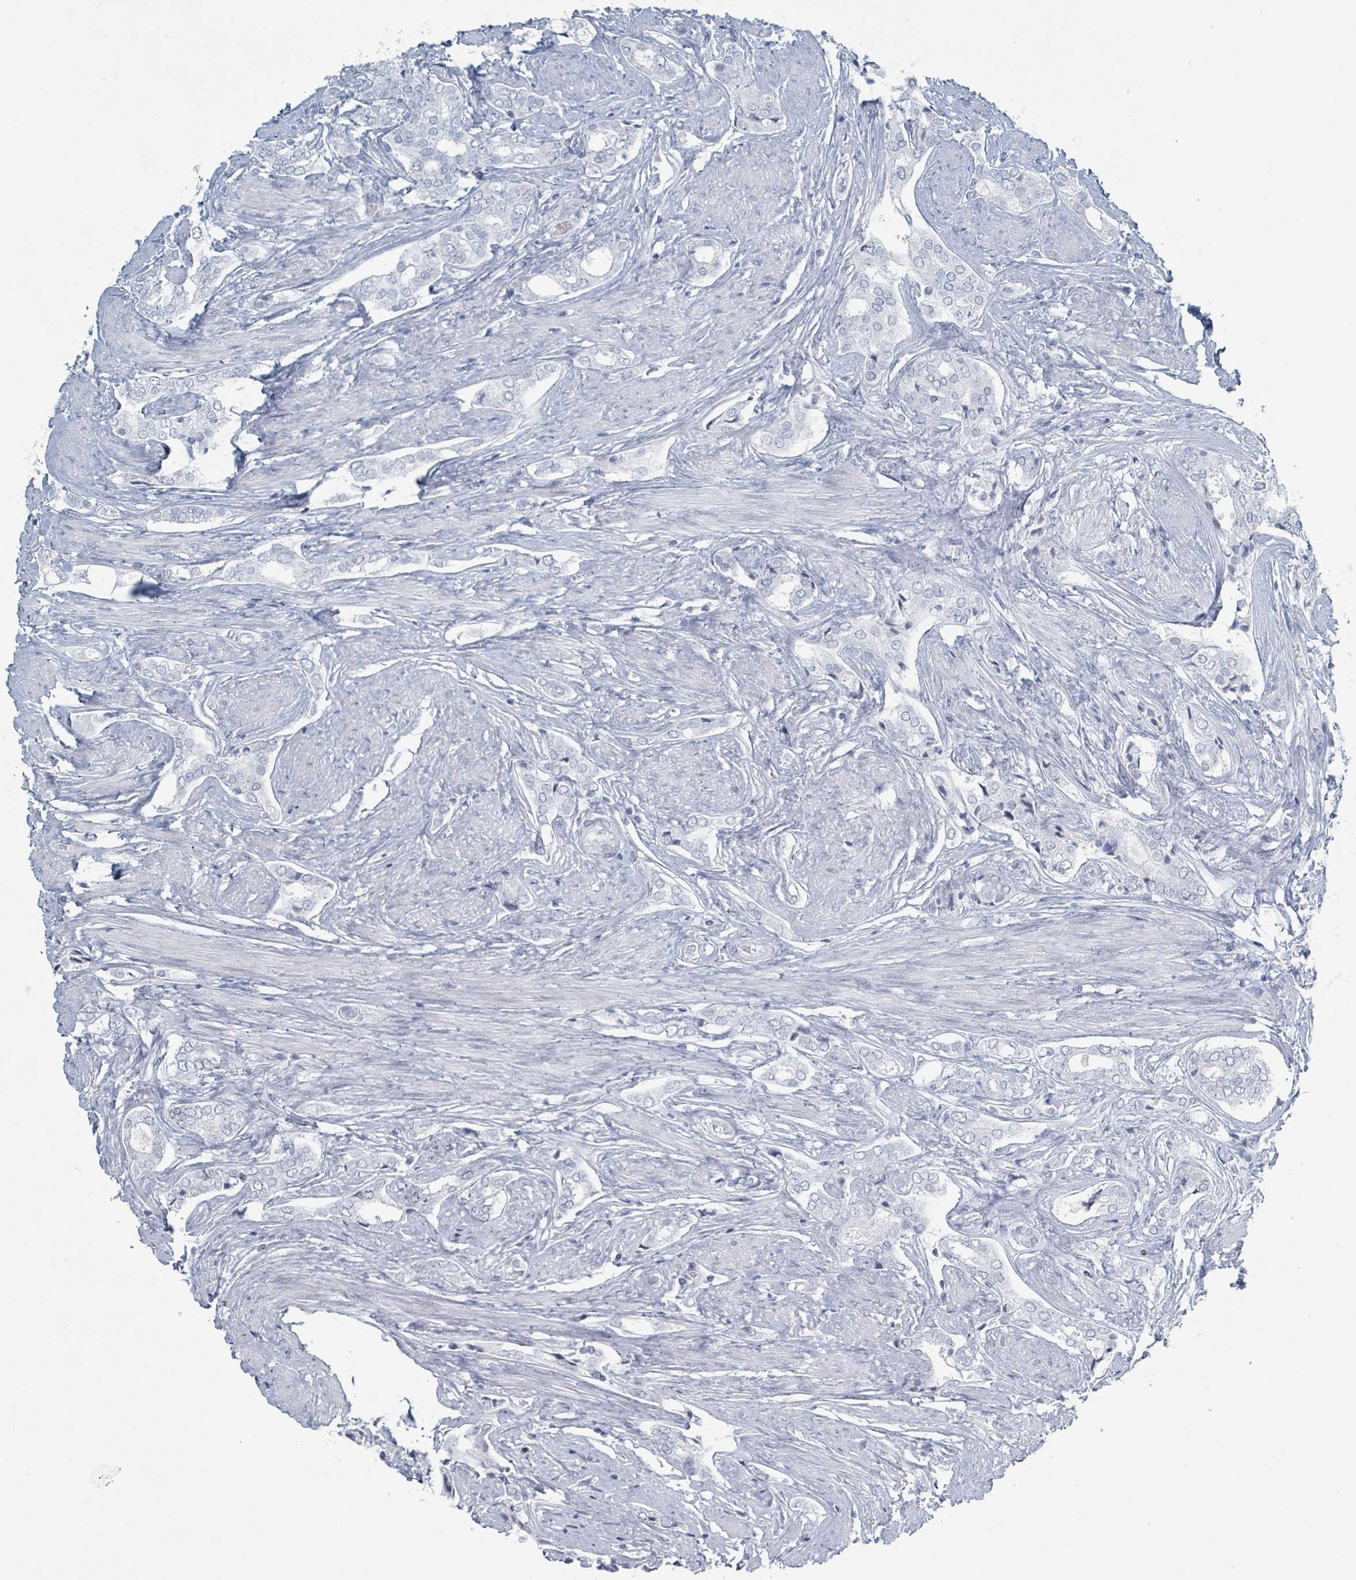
{"staining": {"intensity": "negative", "quantity": "none", "location": "none"}, "tissue": "prostate cancer", "cell_type": "Tumor cells", "image_type": "cancer", "snomed": [{"axis": "morphology", "description": "Adenocarcinoma, High grade"}, {"axis": "topography", "description": "Prostate"}], "caption": "Histopathology image shows no protein staining in tumor cells of prostate high-grade adenocarcinoma tissue.", "gene": "GPR15LG", "patient": {"sex": "male", "age": 71}}